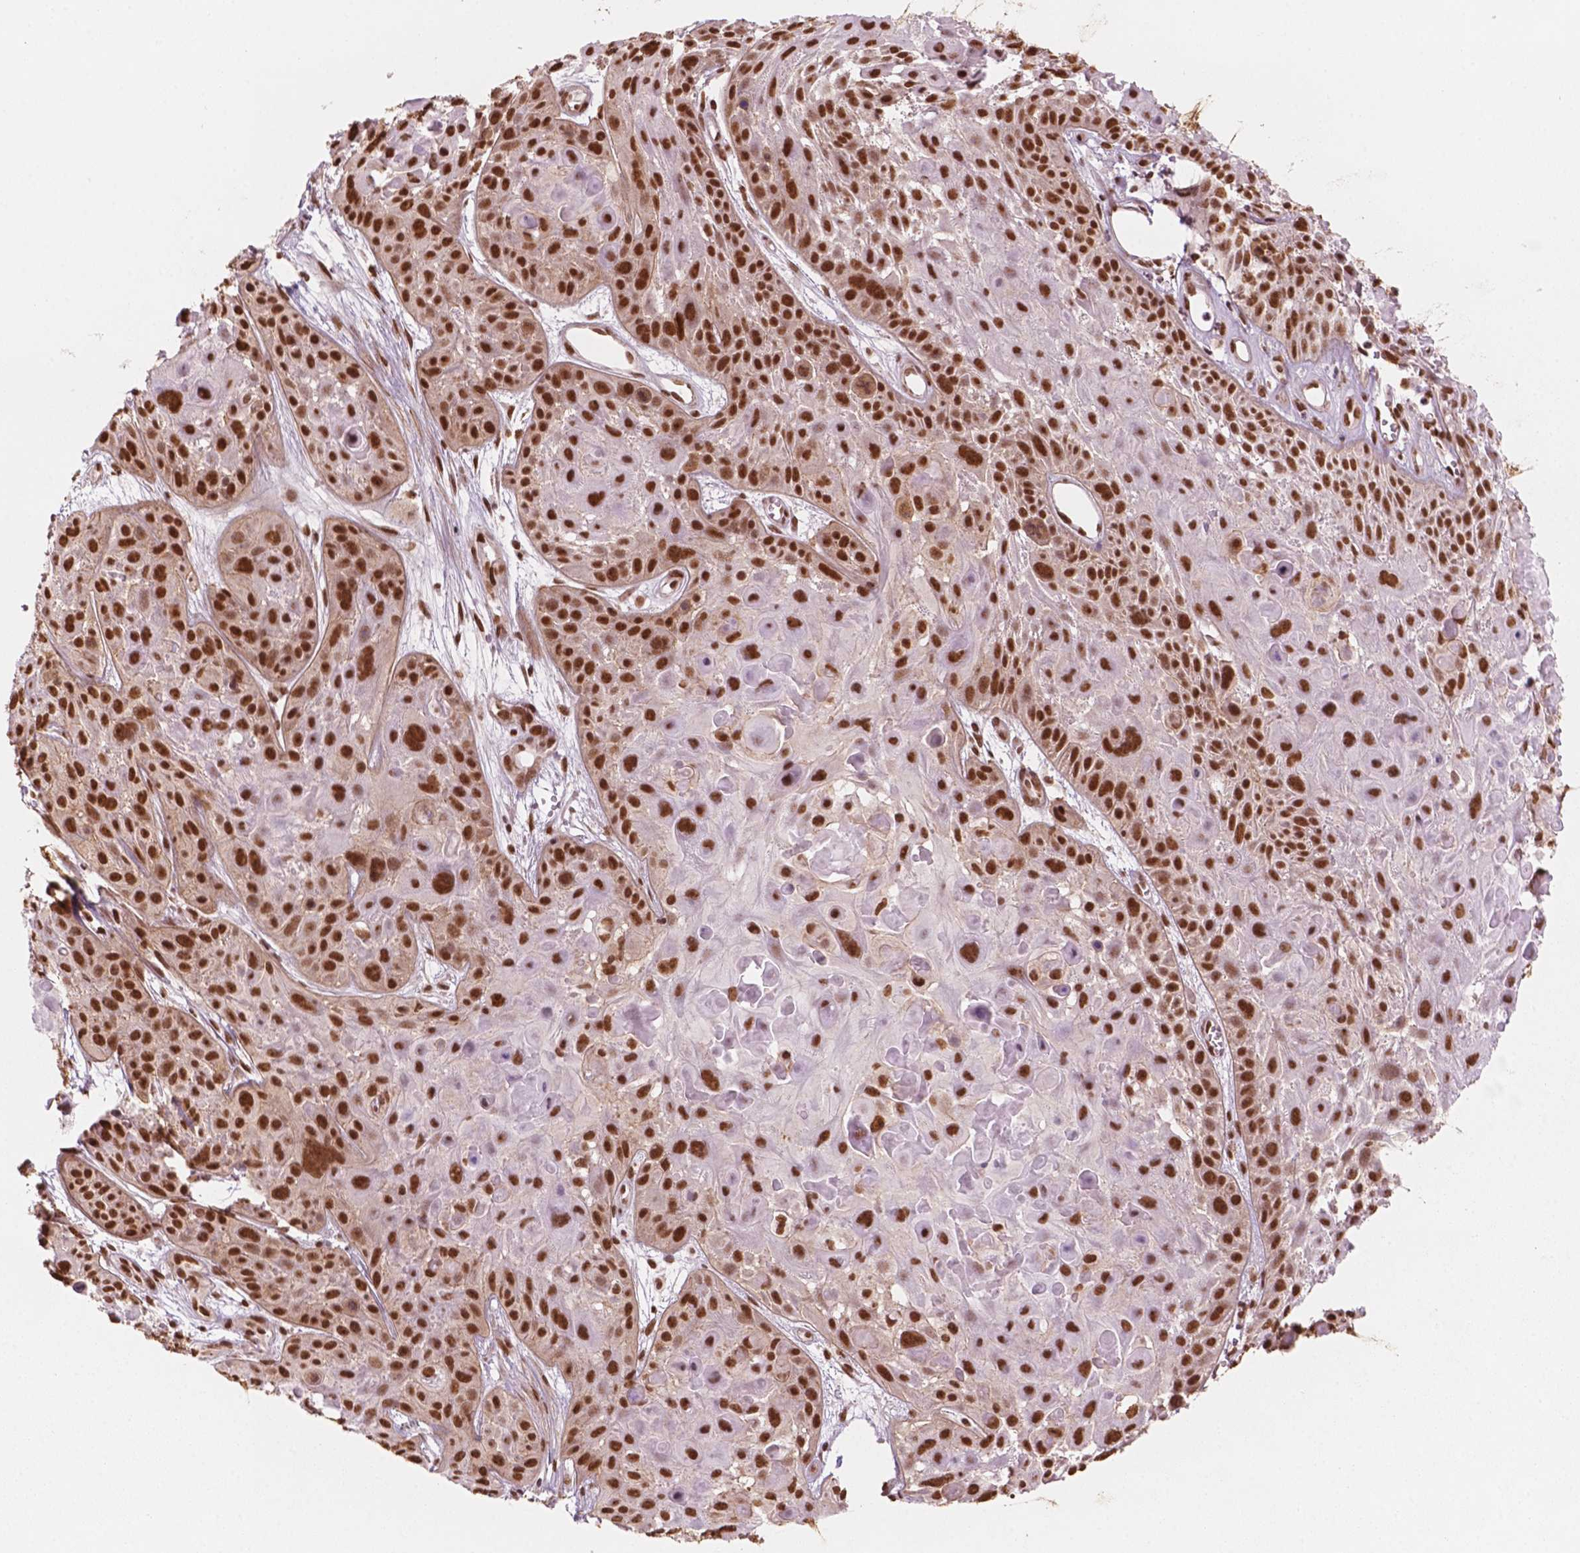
{"staining": {"intensity": "strong", "quantity": ">75%", "location": "nuclear"}, "tissue": "skin cancer", "cell_type": "Tumor cells", "image_type": "cancer", "snomed": [{"axis": "morphology", "description": "Squamous cell carcinoma, NOS"}, {"axis": "topography", "description": "Skin"}, {"axis": "topography", "description": "Anal"}], "caption": "Tumor cells show high levels of strong nuclear expression in approximately >75% of cells in human skin cancer (squamous cell carcinoma). (Brightfield microscopy of DAB IHC at high magnification).", "gene": "GTF3C5", "patient": {"sex": "female", "age": 75}}